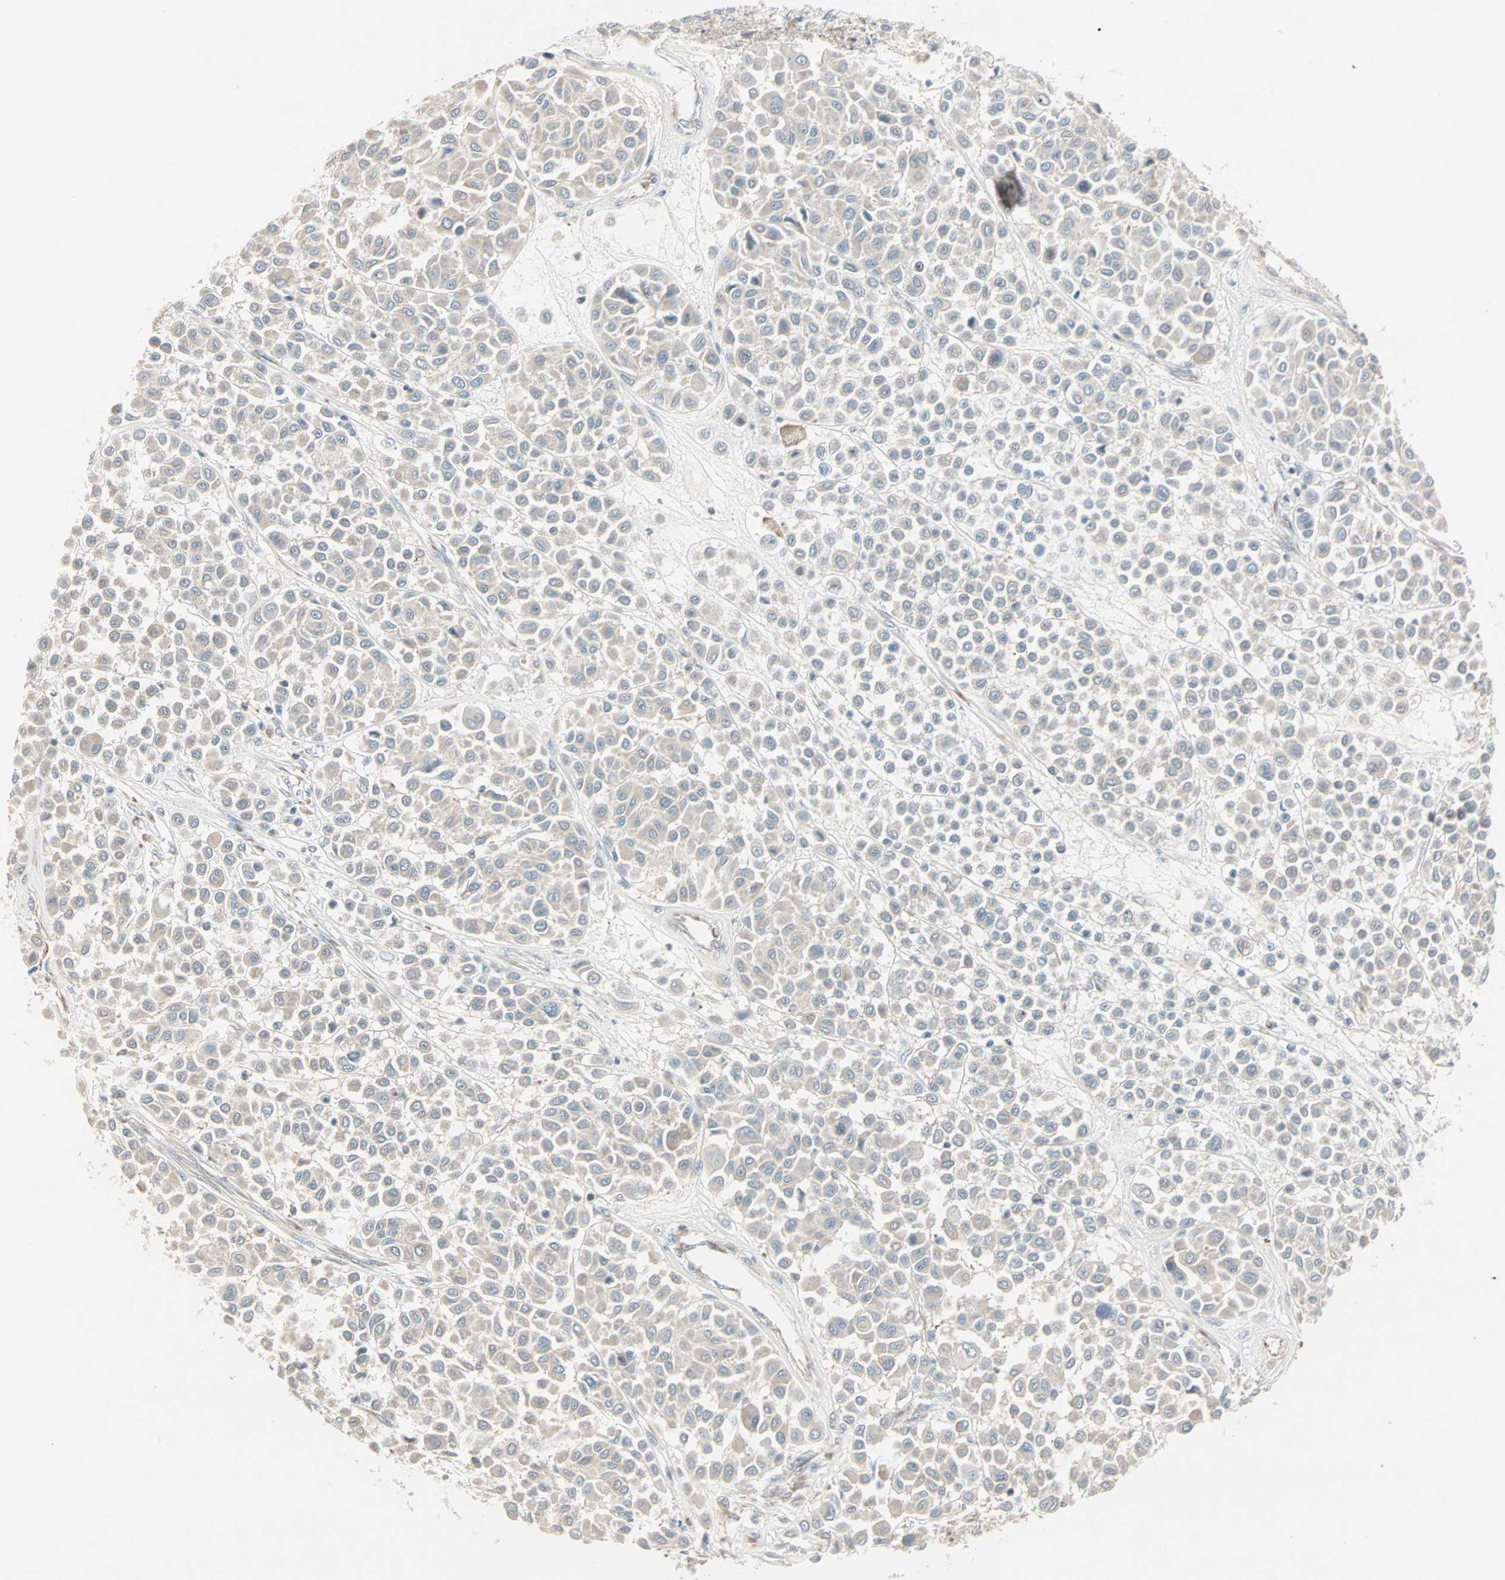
{"staining": {"intensity": "weak", "quantity": "25%-75%", "location": "cytoplasmic/membranous"}, "tissue": "melanoma", "cell_type": "Tumor cells", "image_type": "cancer", "snomed": [{"axis": "morphology", "description": "Malignant melanoma, Metastatic site"}, {"axis": "topography", "description": "Soft tissue"}], "caption": "This is a photomicrograph of immunohistochemistry staining of malignant melanoma (metastatic site), which shows weak expression in the cytoplasmic/membranous of tumor cells.", "gene": "ZFP36", "patient": {"sex": "male", "age": 41}}